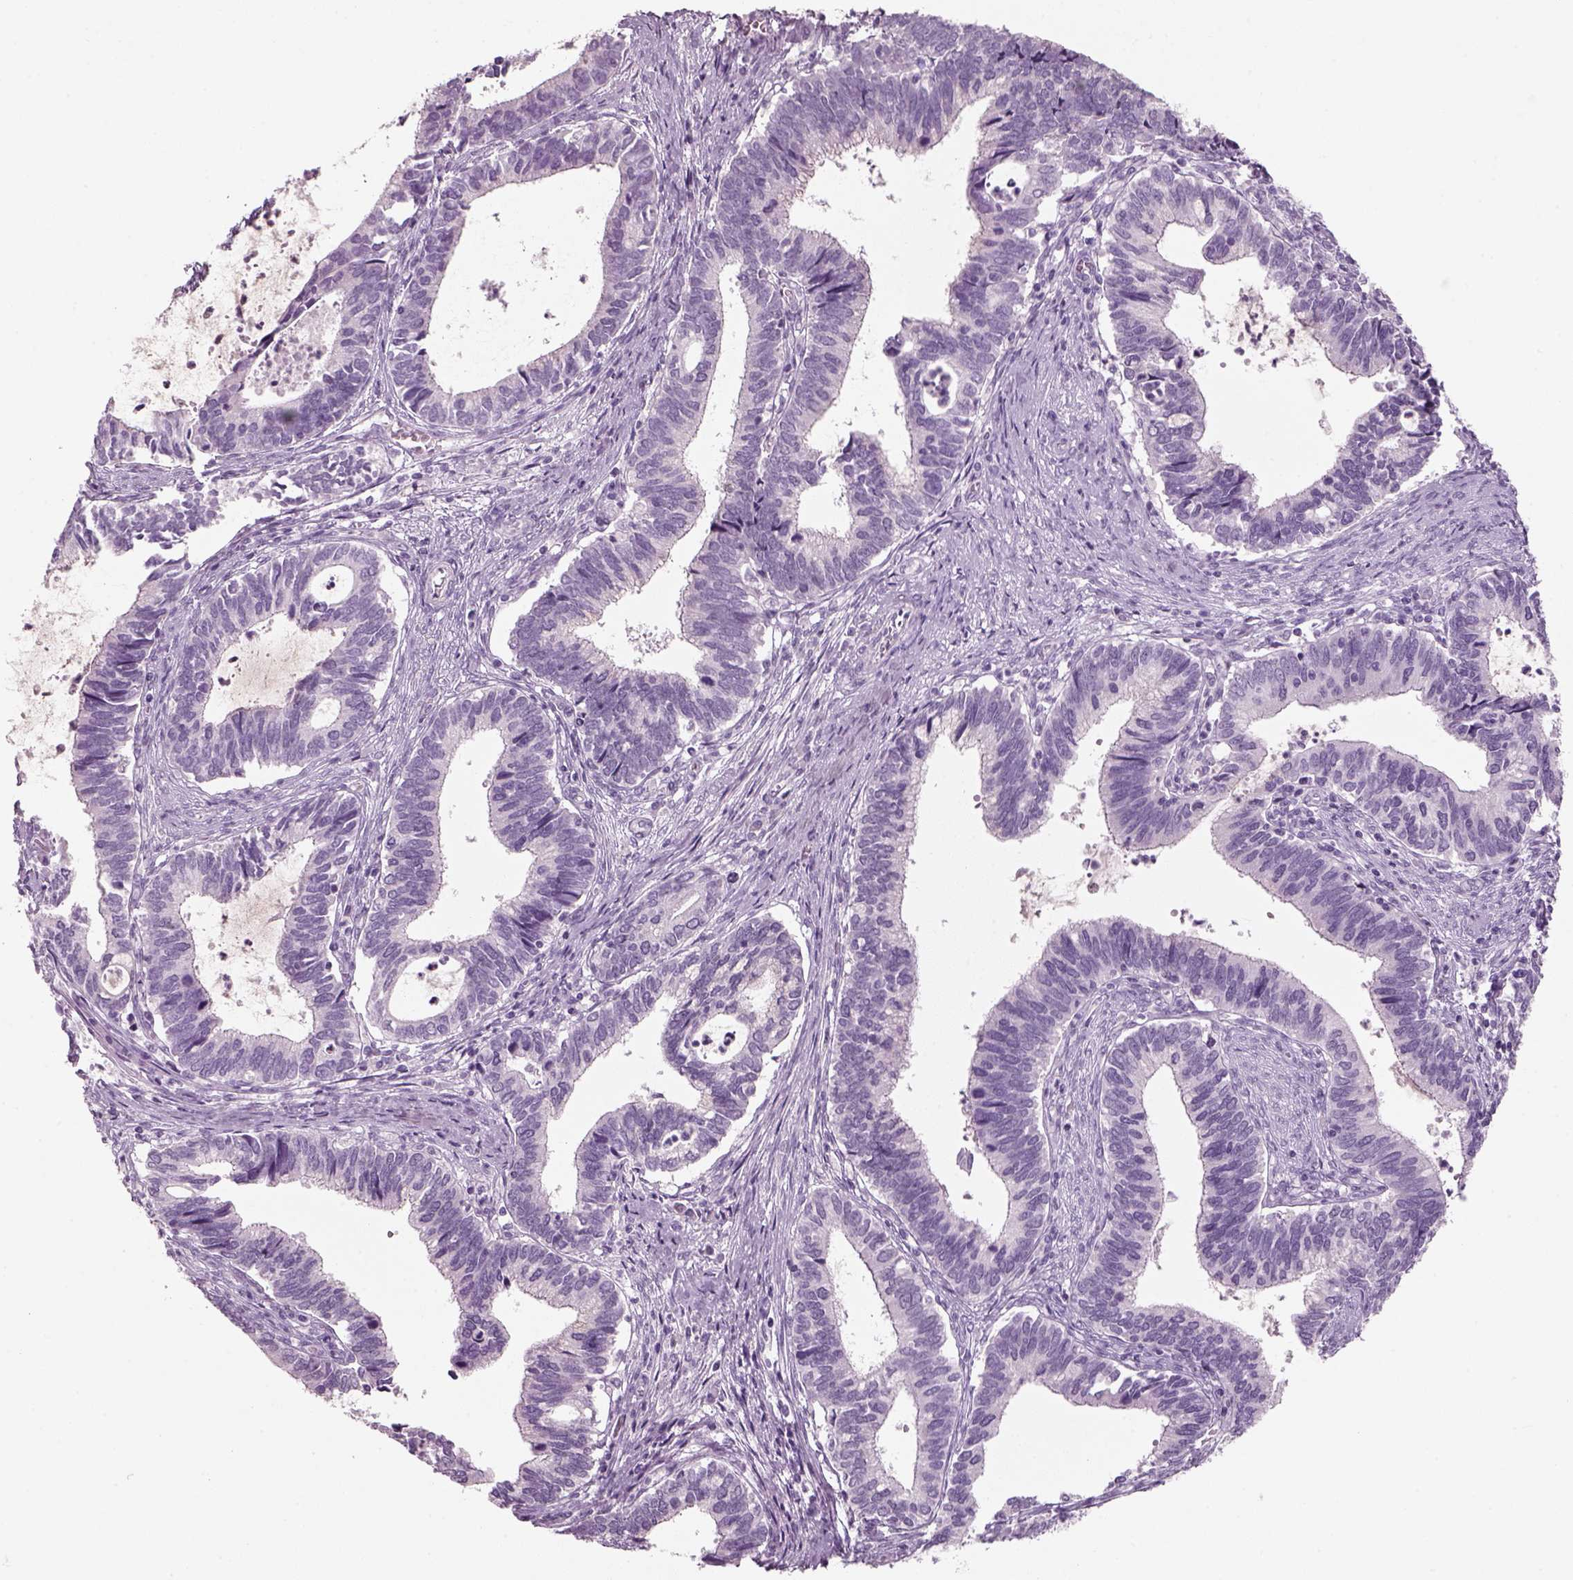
{"staining": {"intensity": "negative", "quantity": "none", "location": "none"}, "tissue": "cervical cancer", "cell_type": "Tumor cells", "image_type": "cancer", "snomed": [{"axis": "morphology", "description": "Adenocarcinoma, NOS"}, {"axis": "topography", "description": "Cervix"}], "caption": "This is a image of IHC staining of cervical cancer (adenocarcinoma), which shows no staining in tumor cells.", "gene": "SLC6A2", "patient": {"sex": "female", "age": 42}}